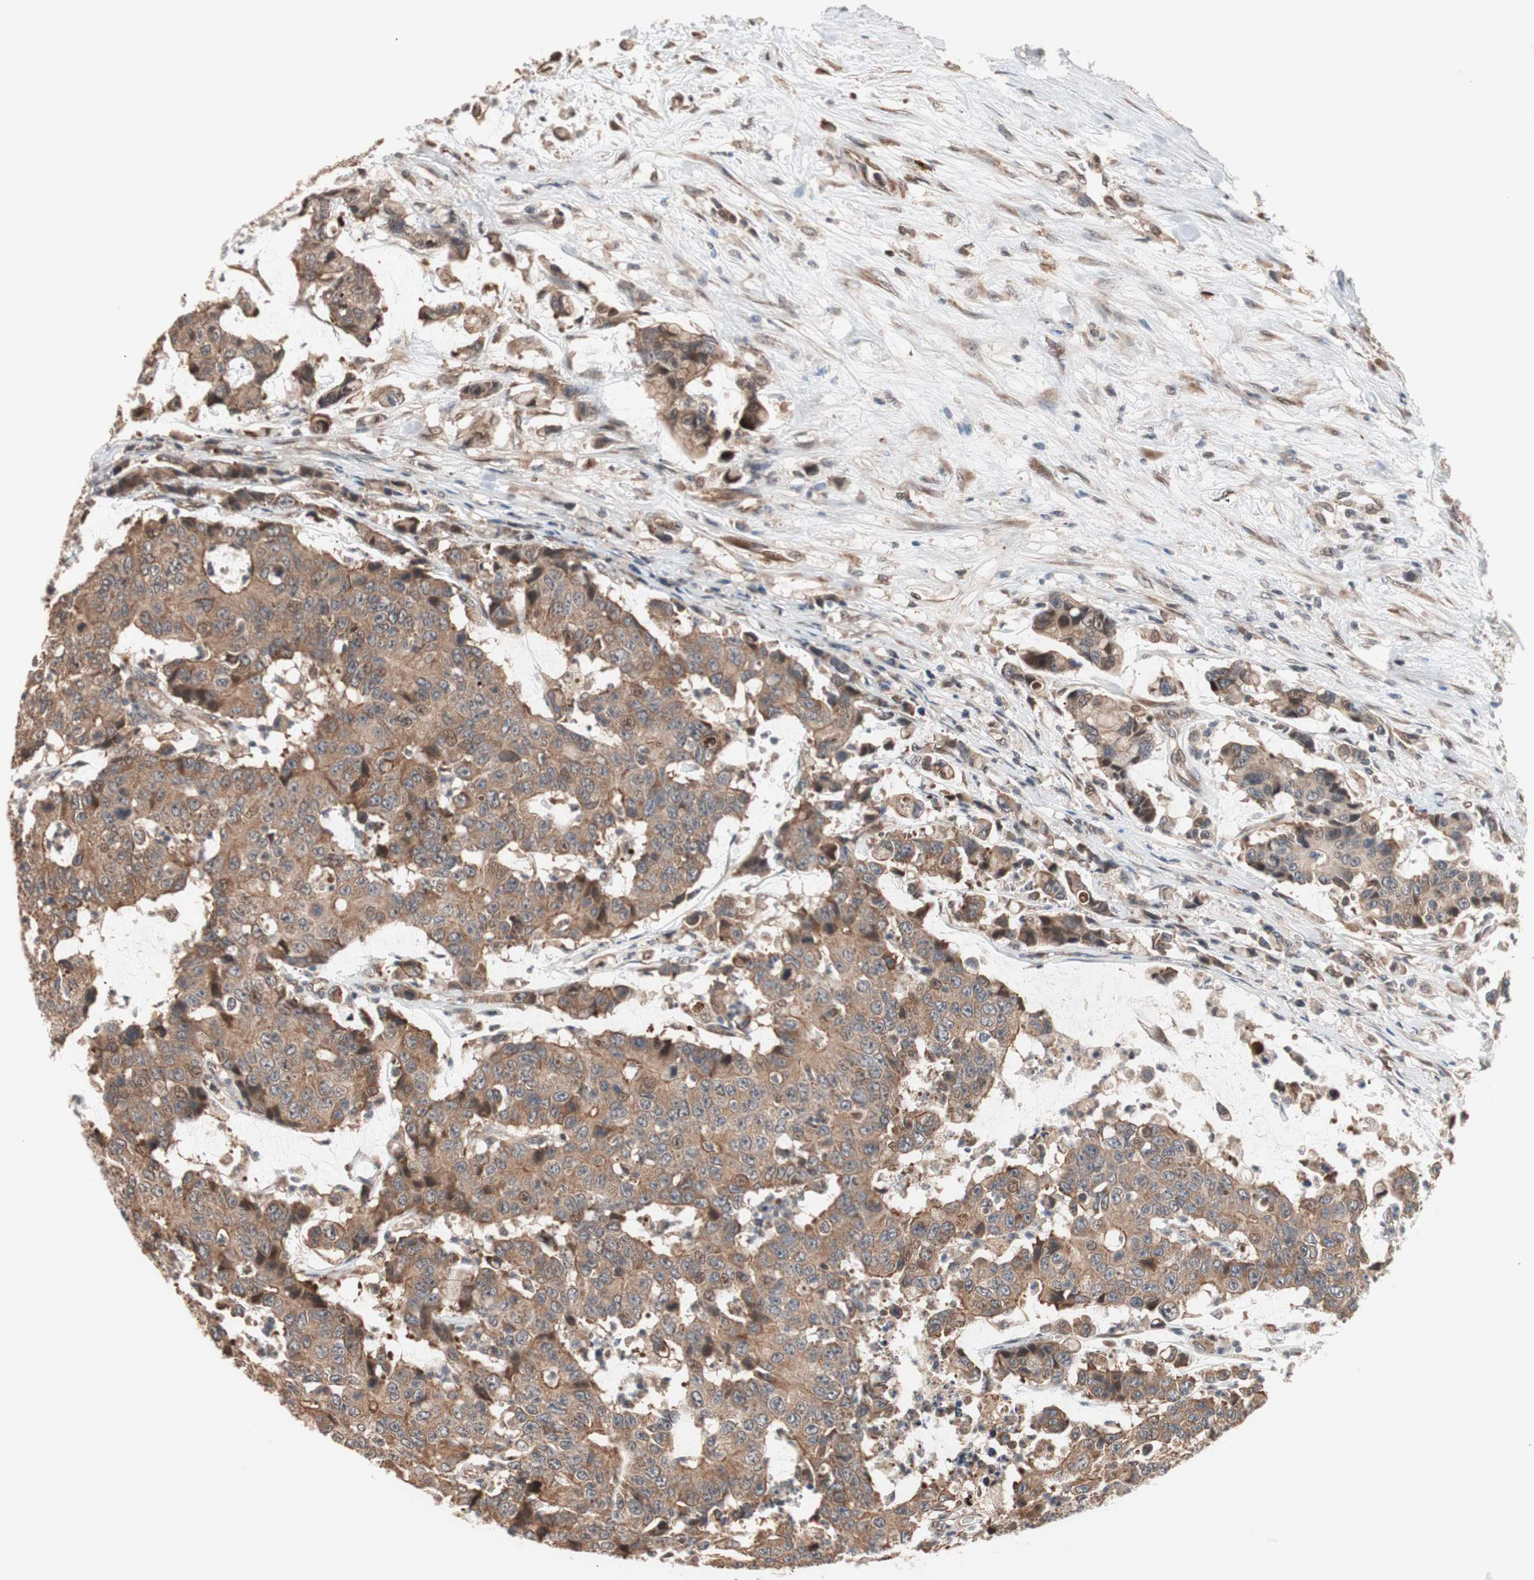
{"staining": {"intensity": "moderate", "quantity": ">75%", "location": "cytoplasmic/membranous"}, "tissue": "colorectal cancer", "cell_type": "Tumor cells", "image_type": "cancer", "snomed": [{"axis": "morphology", "description": "Adenocarcinoma, NOS"}, {"axis": "topography", "description": "Colon"}], "caption": "About >75% of tumor cells in colorectal cancer exhibit moderate cytoplasmic/membranous protein positivity as visualized by brown immunohistochemical staining.", "gene": "NF2", "patient": {"sex": "female", "age": 86}}